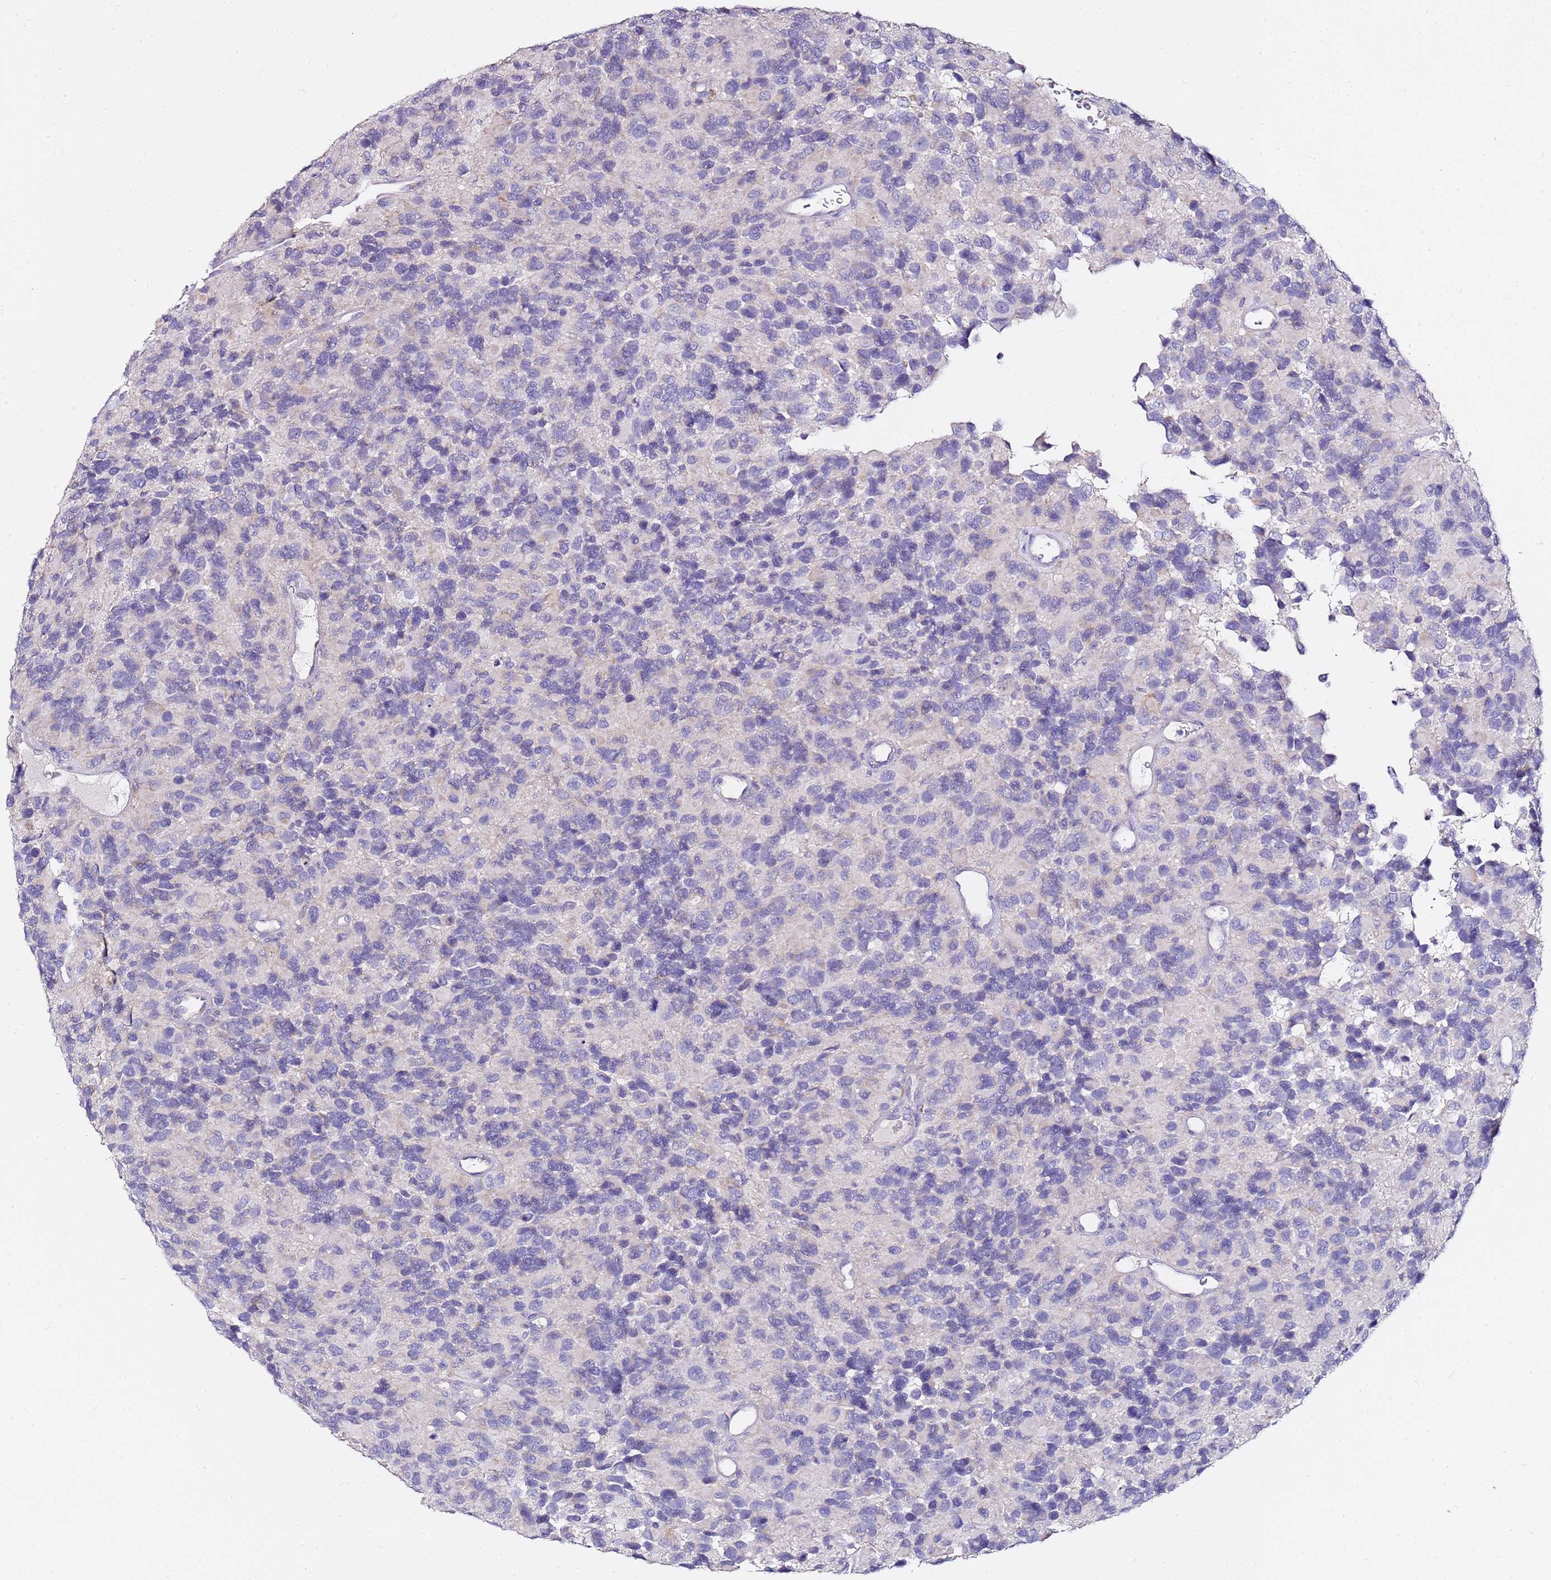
{"staining": {"intensity": "negative", "quantity": "none", "location": "none"}, "tissue": "glioma", "cell_type": "Tumor cells", "image_type": "cancer", "snomed": [{"axis": "morphology", "description": "Glioma, malignant, High grade"}, {"axis": "topography", "description": "Brain"}], "caption": "Image shows no significant protein positivity in tumor cells of malignant high-grade glioma.", "gene": "MYBPC3", "patient": {"sex": "male", "age": 77}}